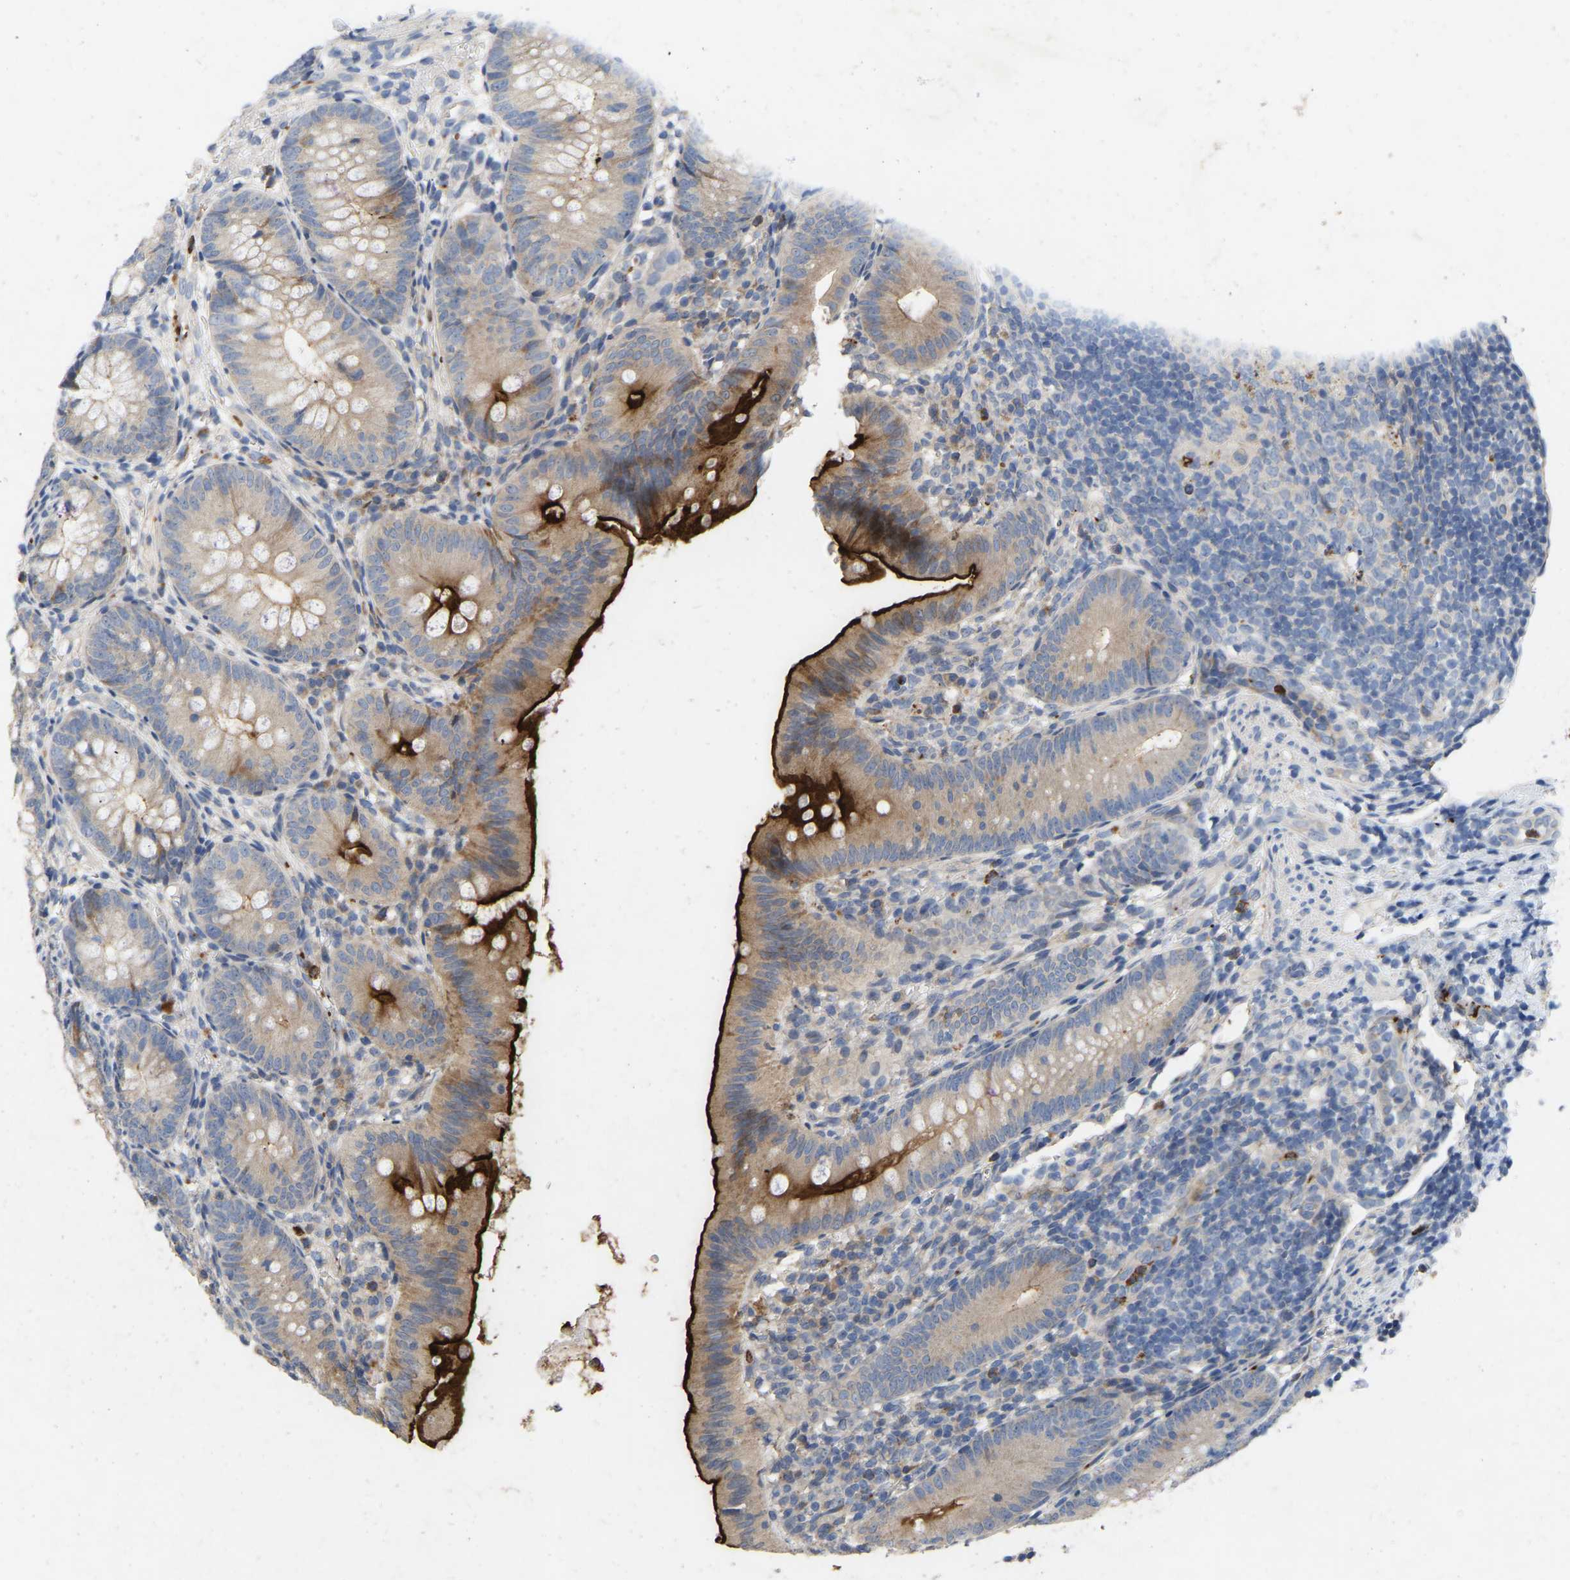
{"staining": {"intensity": "strong", "quantity": "25%-75%", "location": "cytoplasmic/membranous"}, "tissue": "appendix", "cell_type": "Glandular cells", "image_type": "normal", "snomed": [{"axis": "morphology", "description": "Normal tissue, NOS"}, {"axis": "topography", "description": "Appendix"}], "caption": "Brown immunohistochemical staining in normal human appendix exhibits strong cytoplasmic/membranous staining in approximately 25%-75% of glandular cells. Using DAB (3,3'-diaminobenzidine) (brown) and hematoxylin (blue) stains, captured at high magnification using brightfield microscopy.", "gene": "RHEB", "patient": {"sex": "male", "age": 1}}